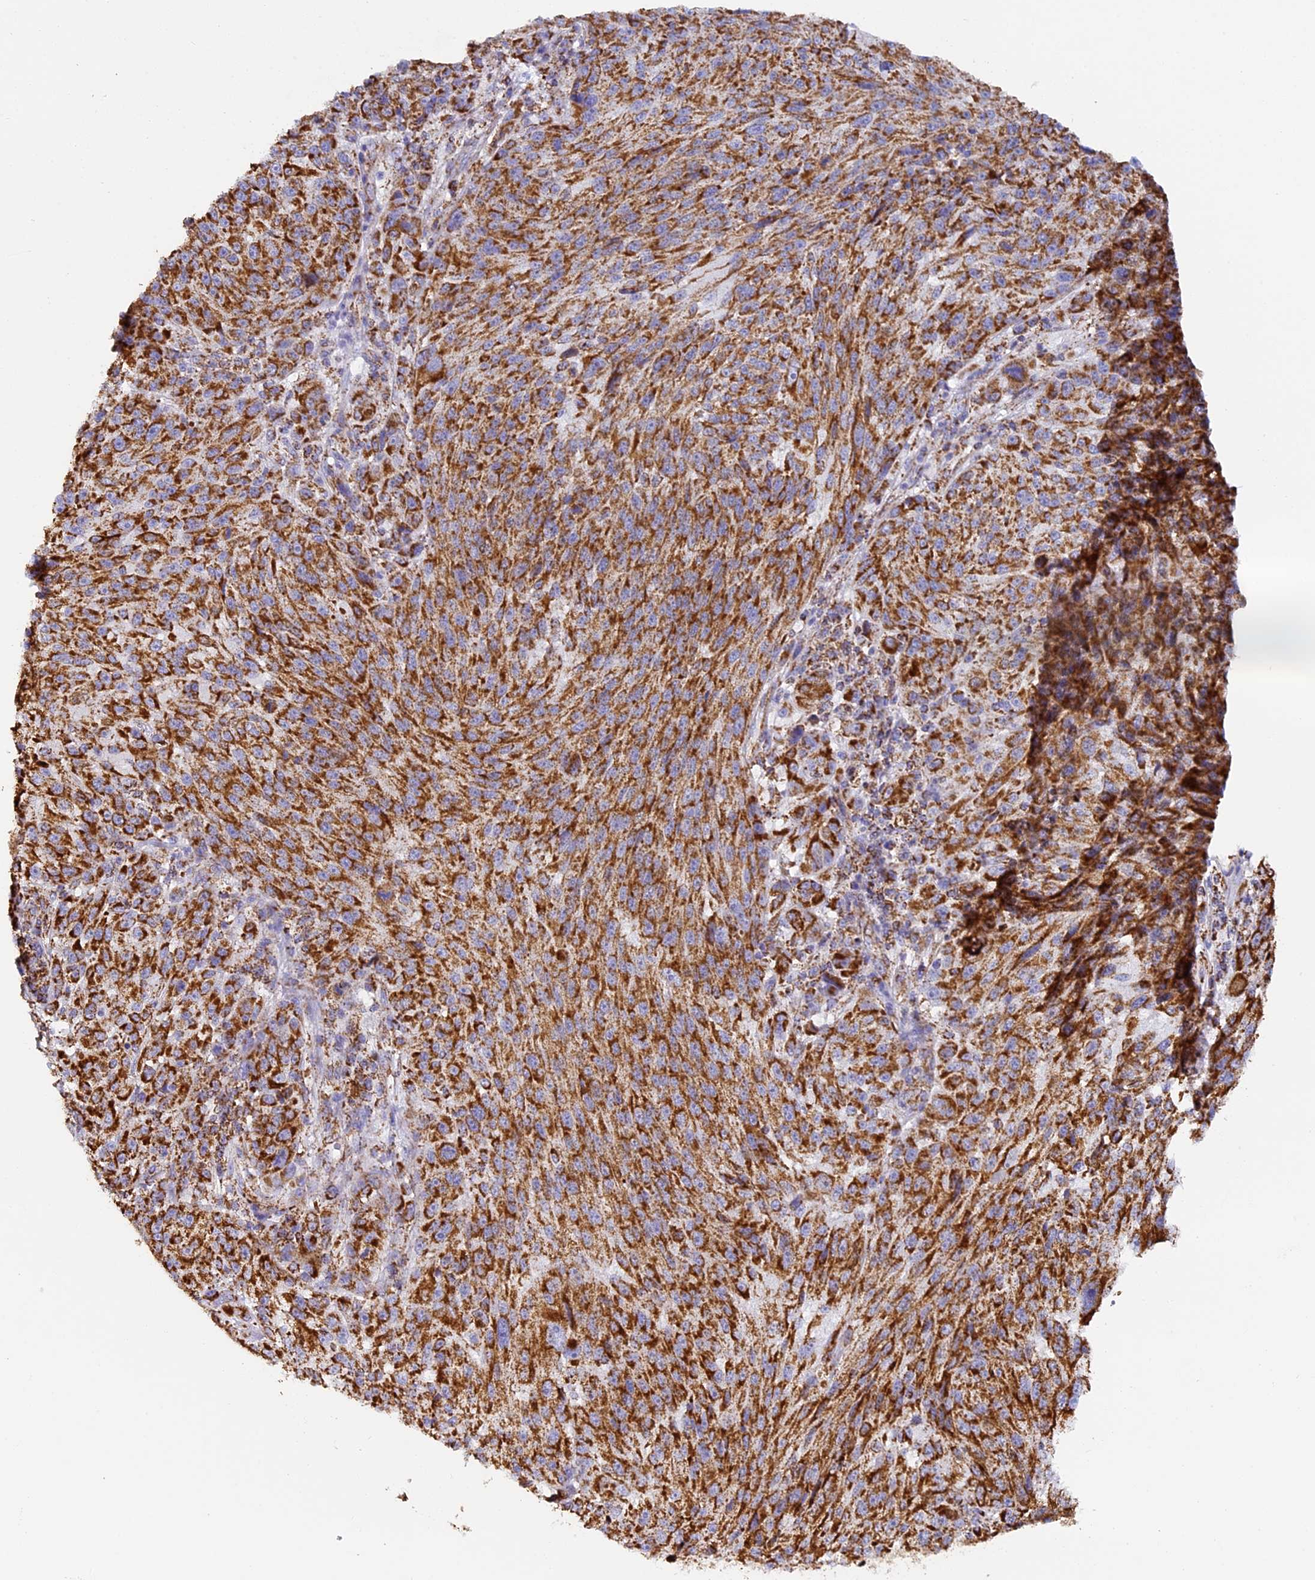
{"staining": {"intensity": "strong", "quantity": ">75%", "location": "cytoplasmic/membranous"}, "tissue": "melanoma", "cell_type": "Tumor cells", "image_type": "cancer", "snomed": [{"axis": "morphology", "description": "Malignant melanoma, NOS"}, {"axis": "topography", "description": "Skin"}], "caption": "Immunohistochemistry (IHC) photomicrograph of melanoma stained for a protein (brown), which demonstrates high levels of strong cytoplasmic/membranous staining in about >75% of tumor cells.", "gene": "STK17A", "patient": {"sex": "male", "age": 53}}